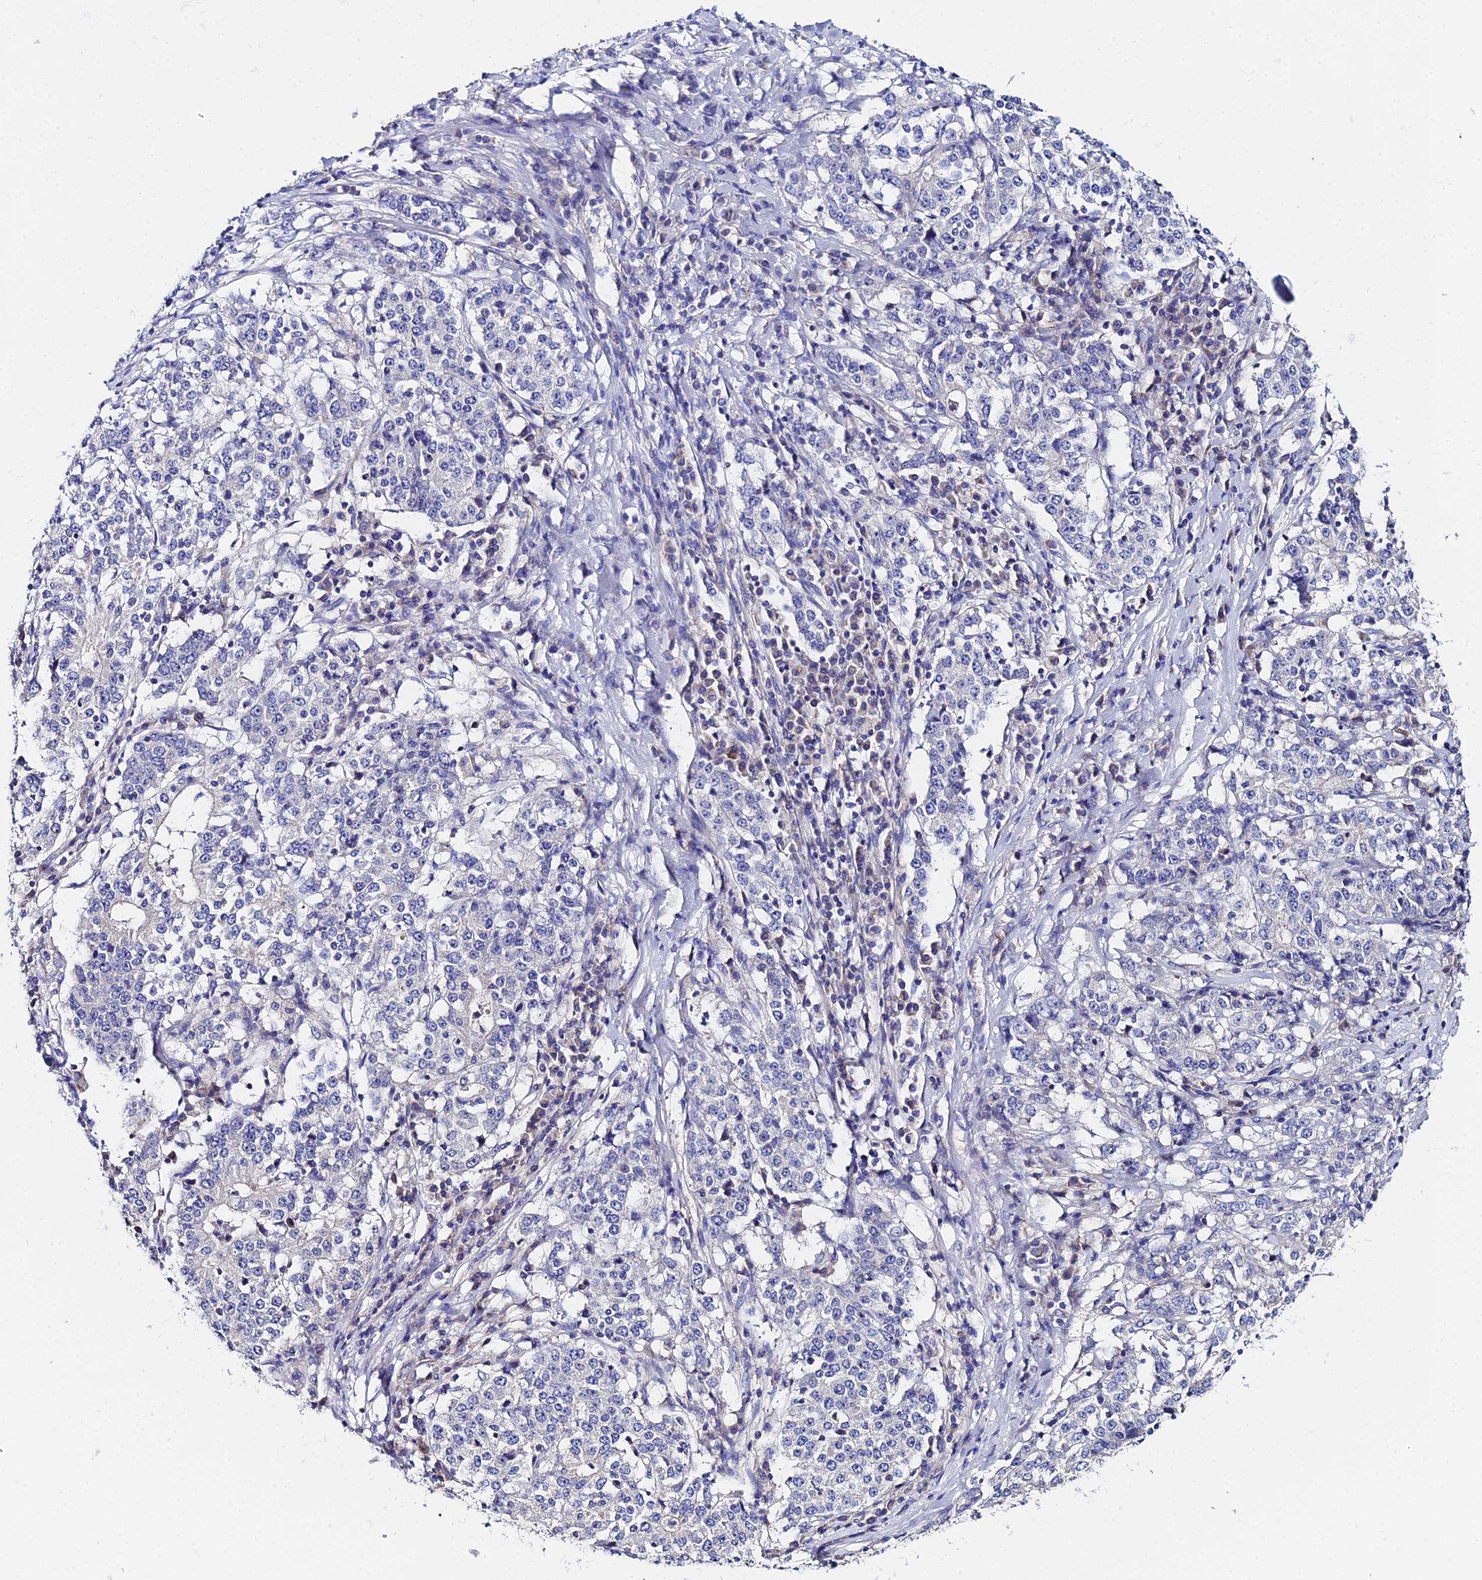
{"staining": {"intensity": "negative", "quantity": "none", "location": "none"}, "tissue": "stomach cancer", "cell_type": "Tumor cells", "image_type": "cancer", "snomed": [{"axis": "morphology", "description": "Adenocarcinoma, NOS"}, {"axis": "topography", "description": "Stomach"}], "caption": "Immunohistochemical staining of adenocarcinoma (stomach) displays no significant positivity in tumor cells.", "gene": "UBE2L3", "patient": {"sex": "male", "age": 59}}